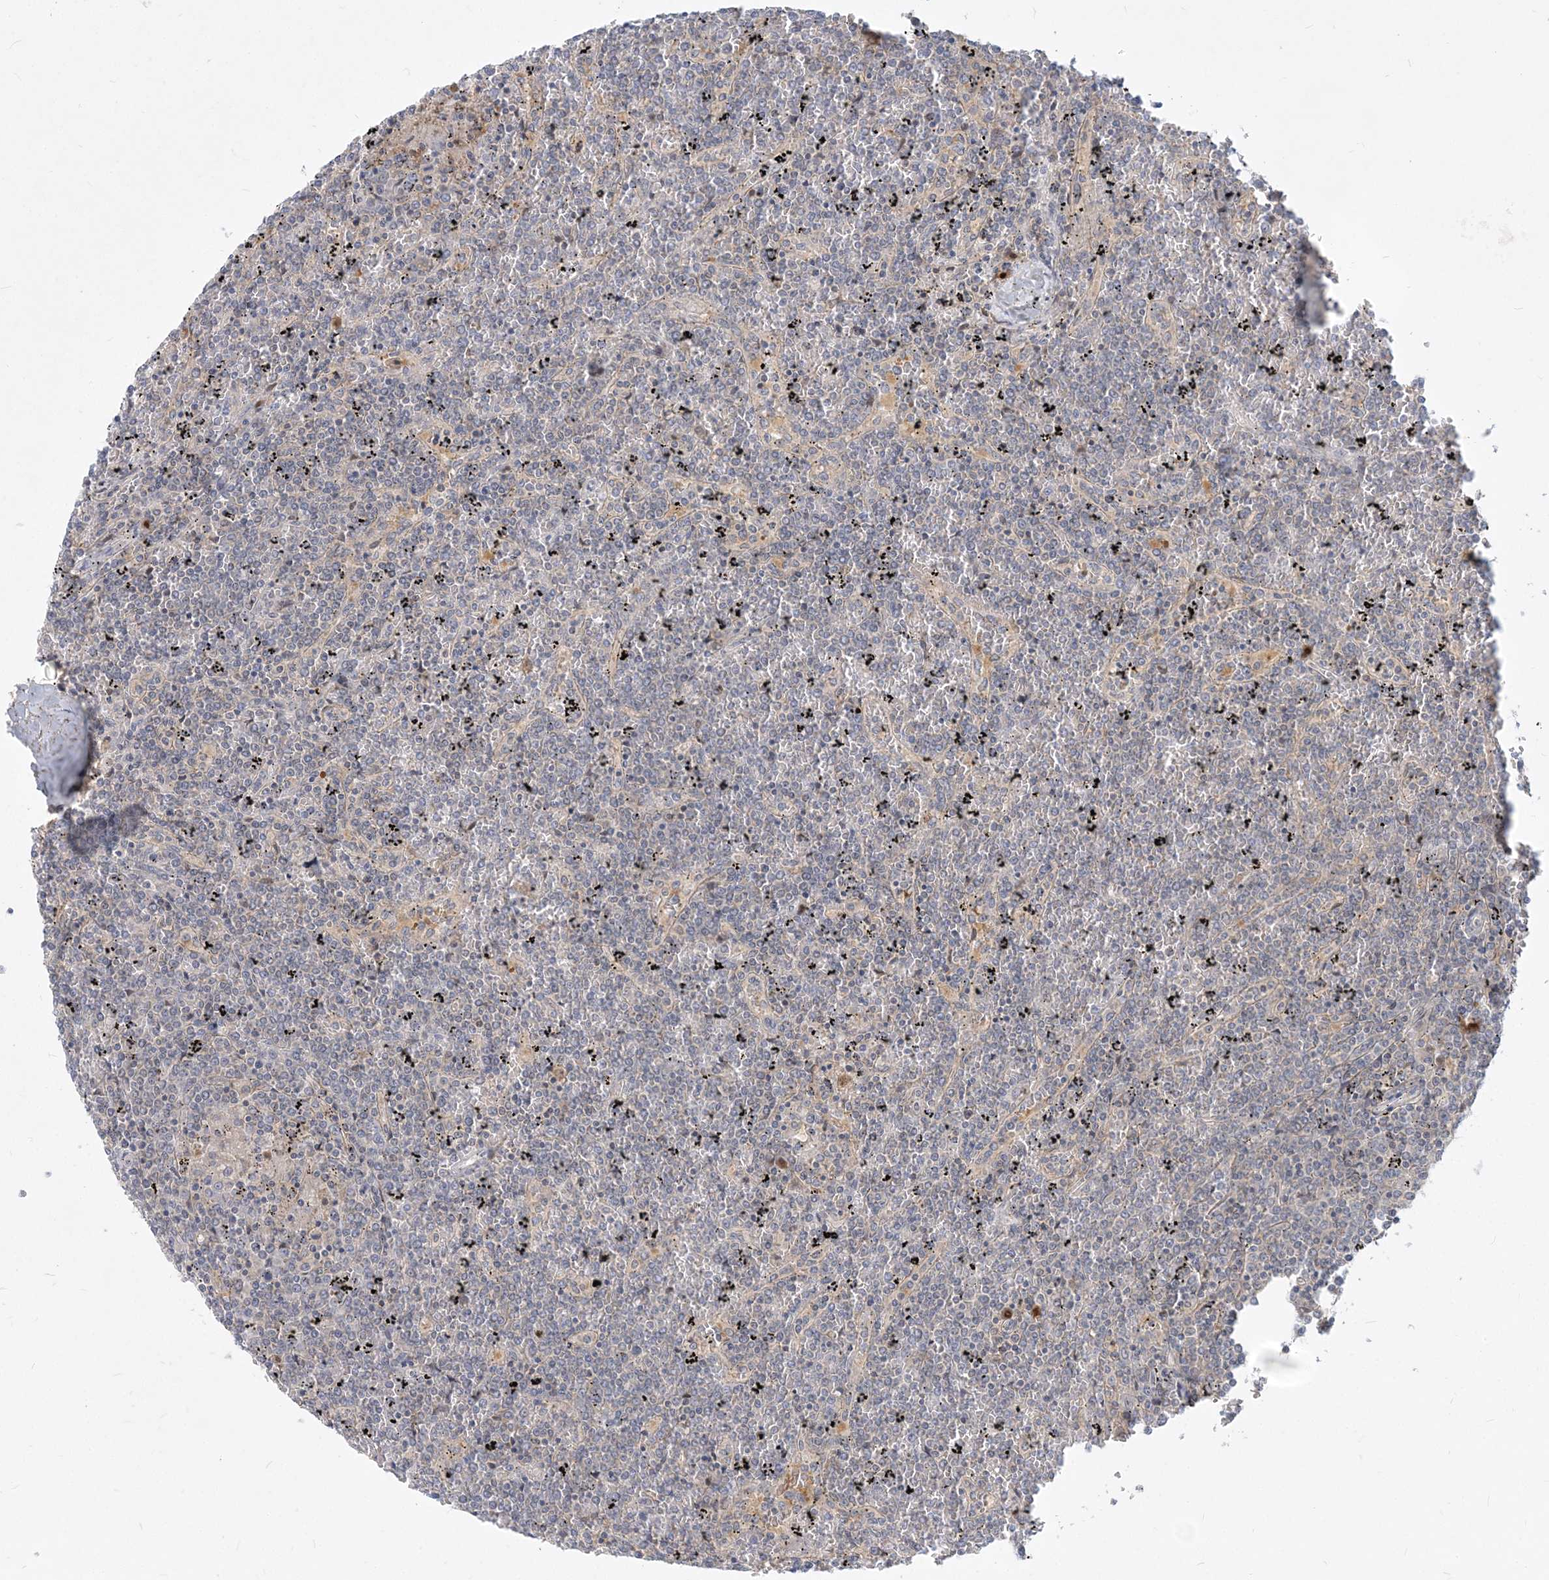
{"staining": {"intensity": "negative", "quantity": "none", "location": "none"}, "tissue": "lymphoma", "cell_type": "Tumor cells", "image_type": "cancer", "snomed": [{"axis": "morphology", "description": "Malignant lymphoma, non-Hodgkin's type, Low grade"}, {"axis": "topography", "description": "Spleen"}], "caption": "Lymphoma was stained to show a protein in brown. There is no significant staining in tumor cells.", "gene": "GMPPA", "patient": {"sex": "female", "age": 19}}